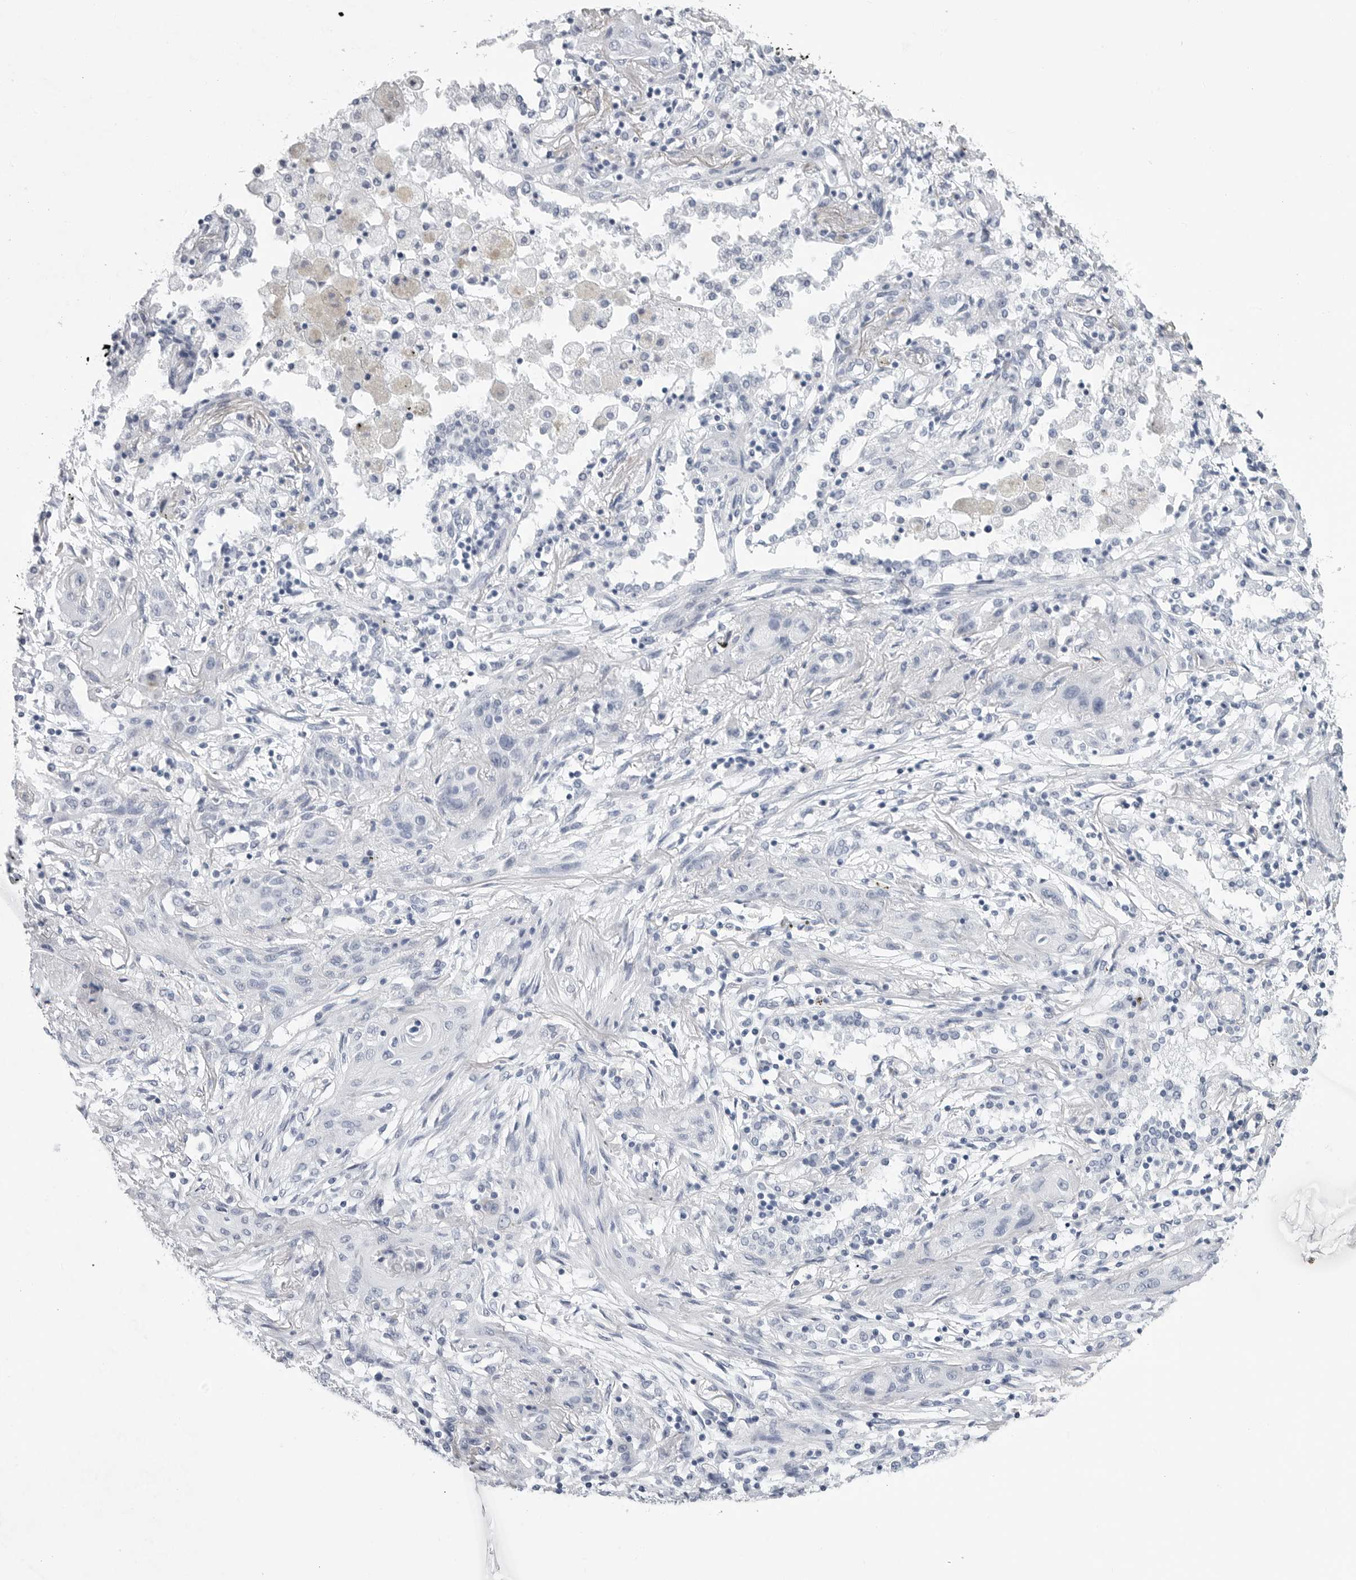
{"staining": {"intensity": "negative", "quantity": "none", "location": "none"}, "tissue": "lung cancer", "cell_type": "Tumor cells", "image_type": "cancer", "snomed": [{"axis": "morphology", "description": "Squamous cell carcinoma, NOS"}, {"axis": "topography", "description": "Lung"}], "caption": "Protein analysis of squamous cell carcinoma (lung) shows no significant positivity in tumor cells.", "gene": "CSH1", "patient": {"sex": "female", "age": 47}}